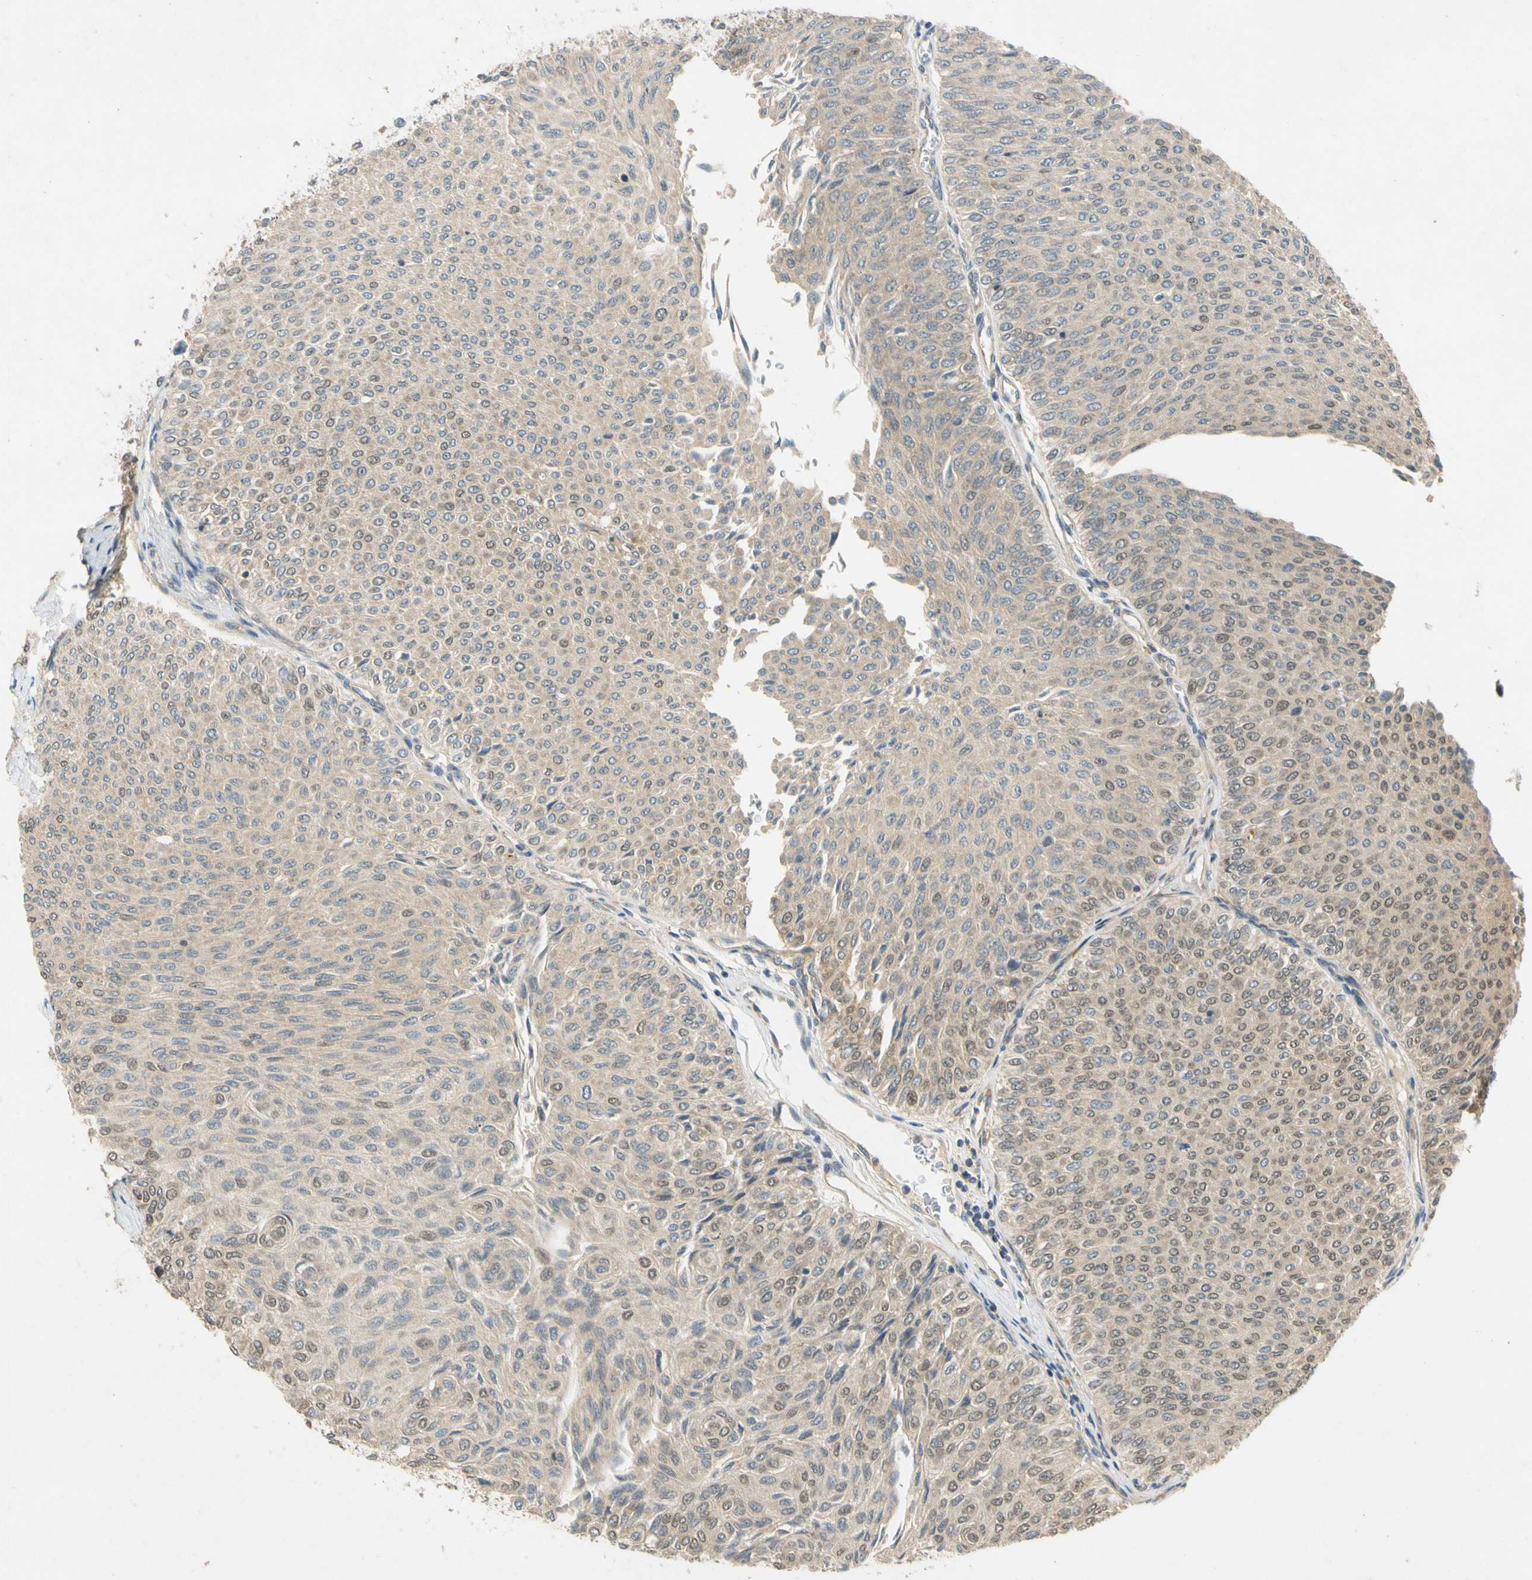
{"staining": {"intensity": "weak", "quantity": ">75%", "location": "cytoplasmic/membranous,nuclear"}, "tissue": "urothelial cancer", "cell_type": "Tumor cells", "image_type": "cancer", "snomed": [{"axis": "morphology", "description": "Urothelial carcinoma, Low grade"}, {"axis": "topography", "description": "Urinary bladder"}], "caption": "Immunohistochemical staining of human urothelial cancer shows low levels of weak cytoplasmic/membranous and nuclear positivity in about >75% of tumor cells.", "gene": "GATD1", "patient": {"sex": "male", "age": 78}}